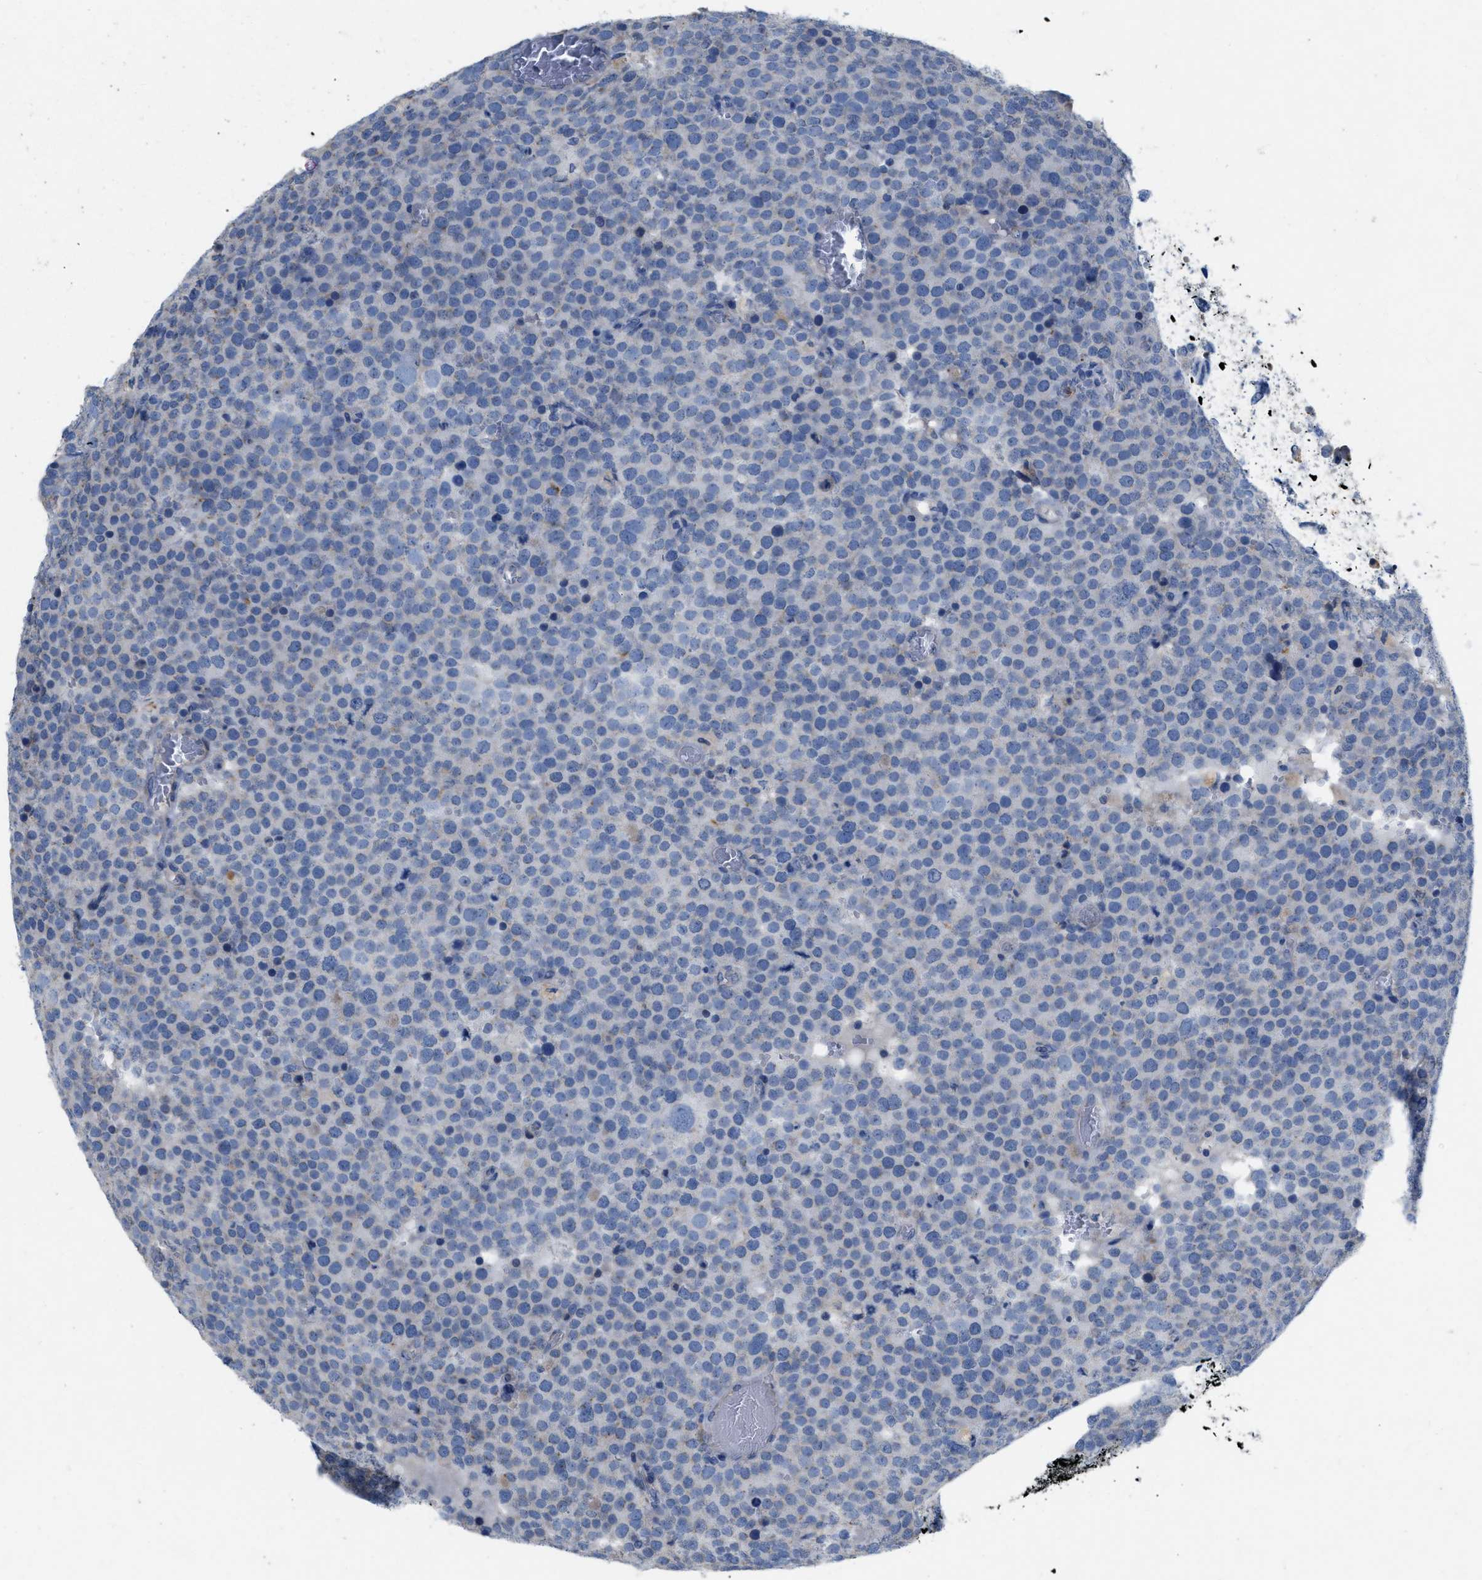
{"staining": {"intensity": "negative", "quantity": "none", "location": "none"}, "tissue": "testis cancer", "cell_type": "Tumor cells", "image_type": "cancer", "snomed": [{"axis": "morphology", "description": "Normal tissue, NOS"}, {"axis": "morphology", "description": "Seminoma, NOS"}, {"axis": "topography", "description": "Testis"}], "caption": "Immunohistochemistry (IHC) image of neoplastic tissue: human testis seminoma stained with DAB (3,3'-diaminobenzidine) exhibits no significant protein staining in tumor cells.", "gene": "PLPPR5", "patient": {"sex": "male", "age": 71}}